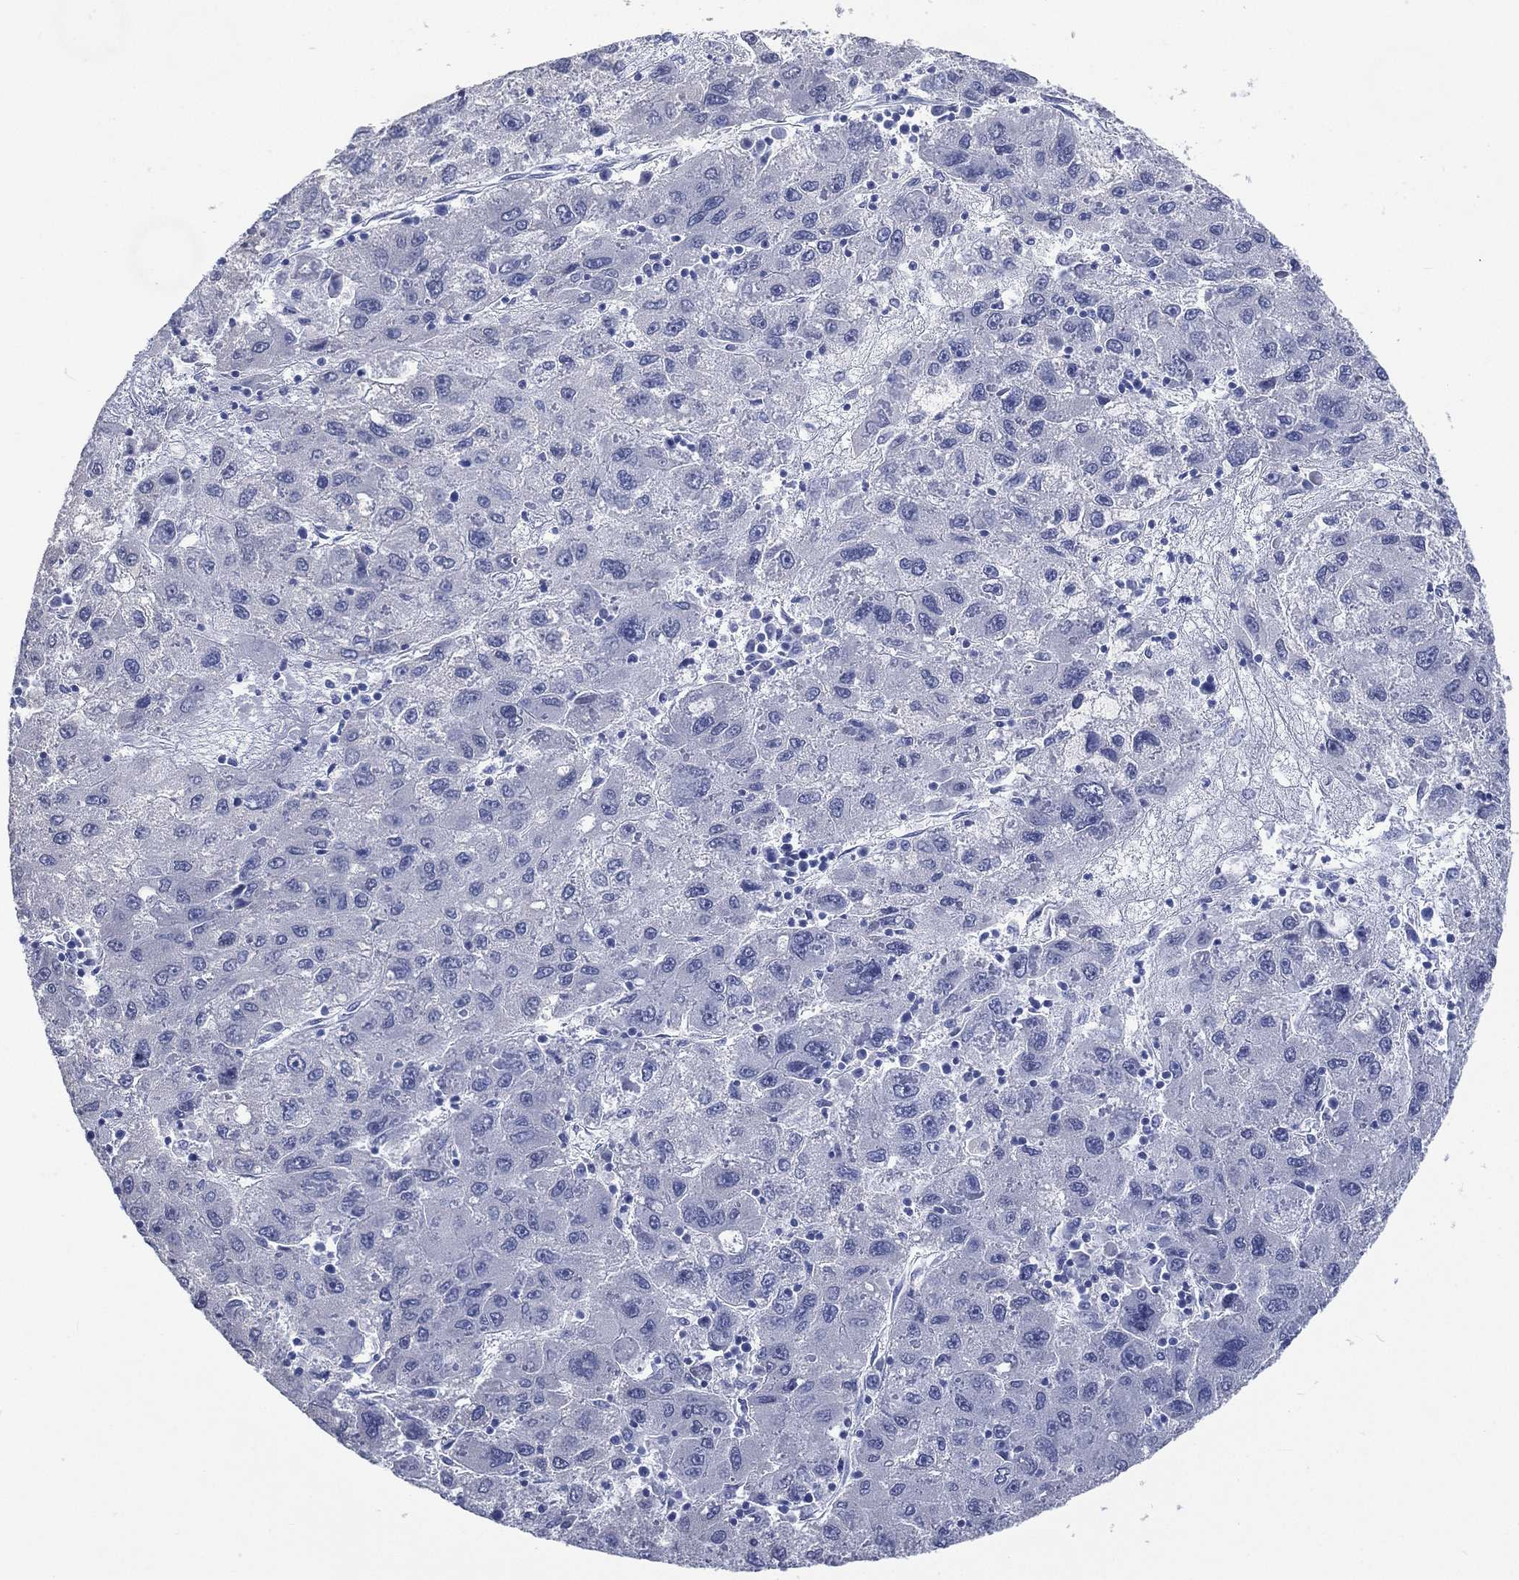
{"staining": {"intensity": "negative", "quantity": "none", "location": "none"}, "tissue": "liver cancer", "cell_type": "Tumor cells", "image_type": "cancer", "snomed": [{"axis": "morphology", "description": "Carcinoma, Hepatocellular, NOS"}, {"axis": "topography", "description": "Liver"}], "caption": "There is no significant staining in tumor cells of hepatocellular carcinoma (liver).", "gene": "FMO1", "patient": {"sex": "male", "age": 75}}